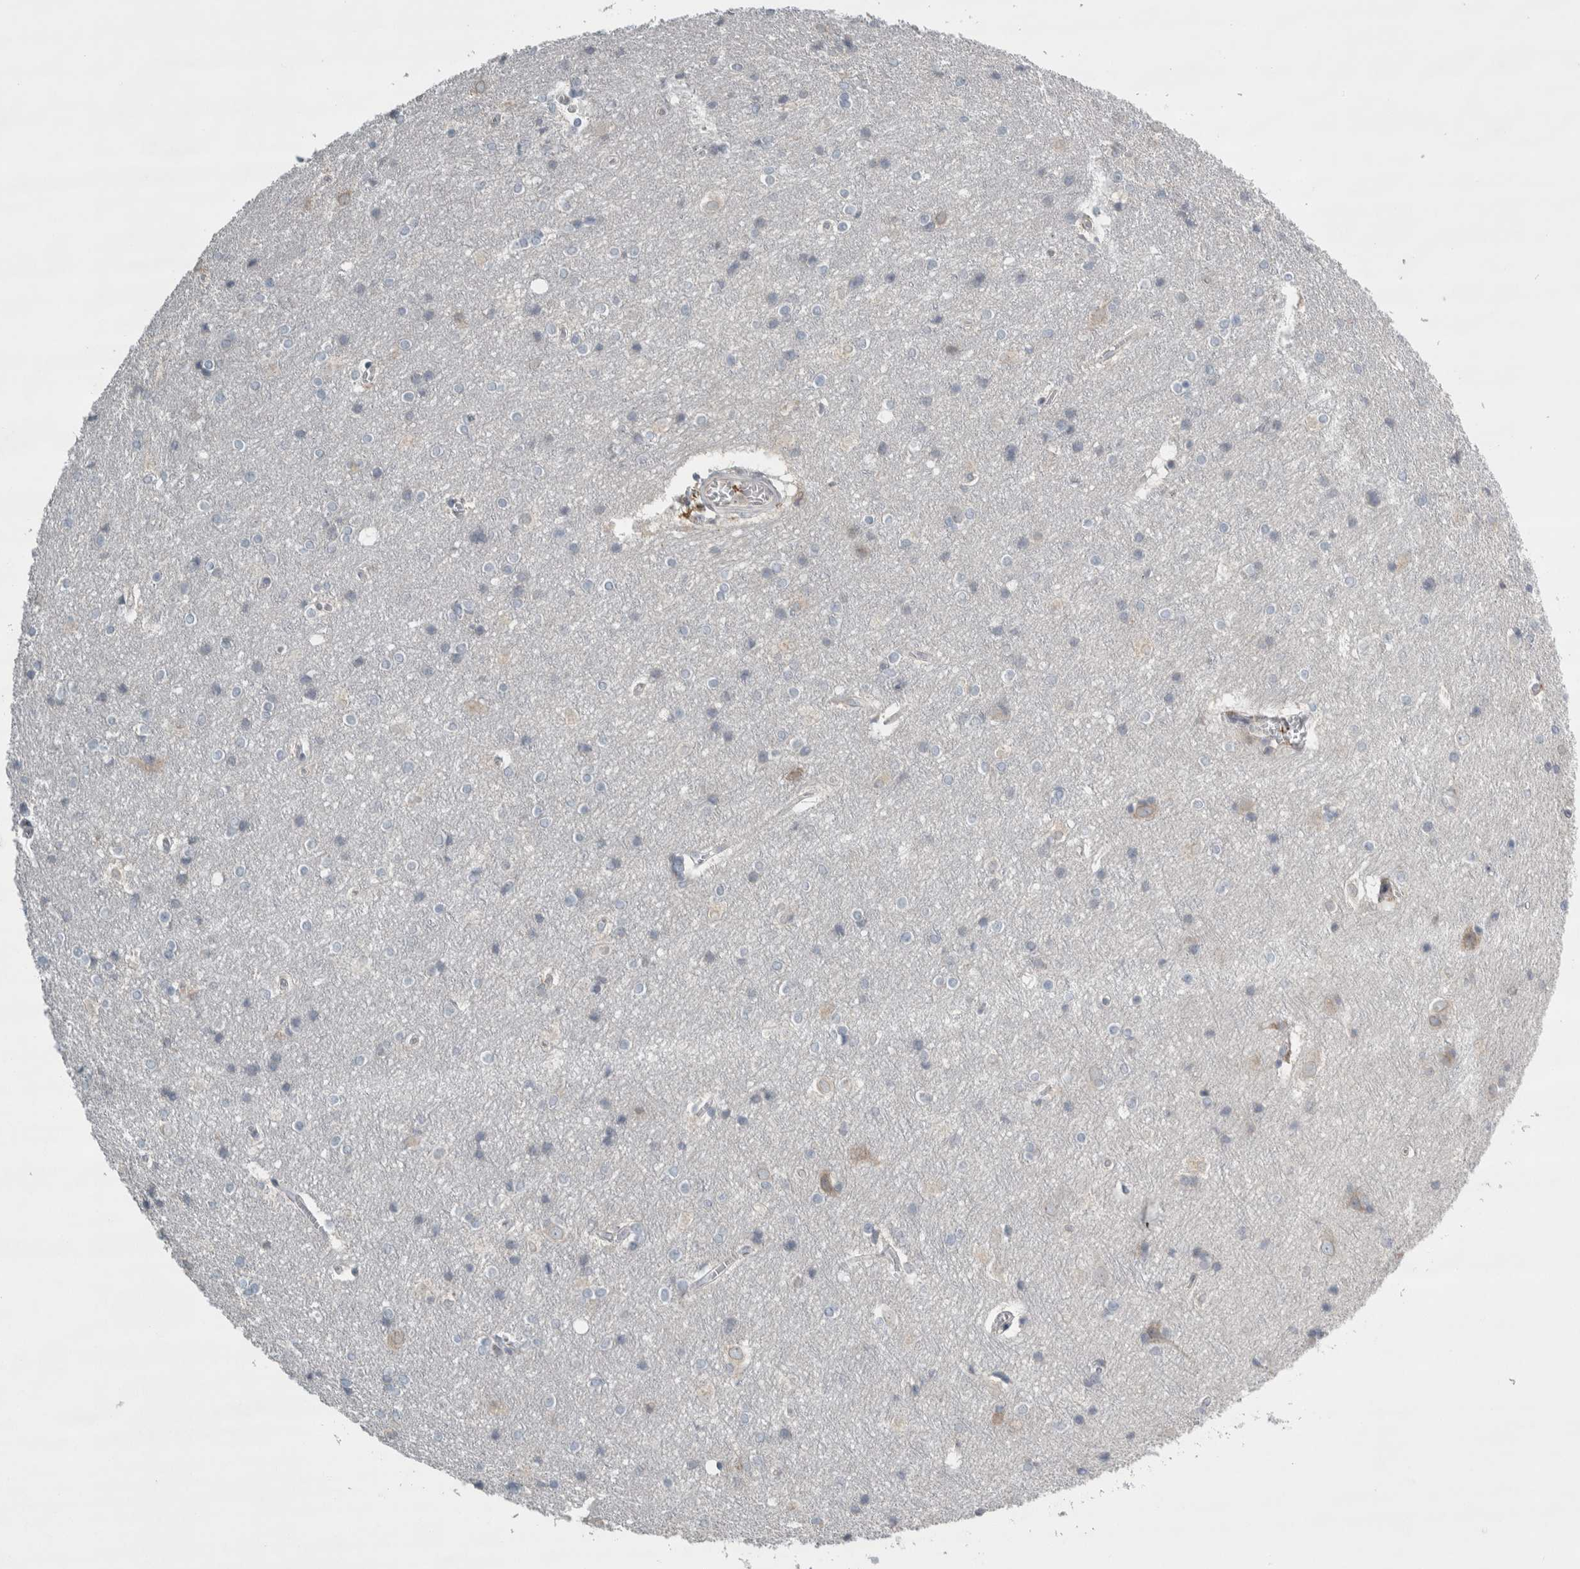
{"staining": {"intensity": "negative", "quantity": "none", "location": "none"}, "tissue": "cerebral cortex", "cell_type": "Endothelial cells", "image_type": "normal", "snomed": [{"axis": "morphology", "description": "Normal tissue, NOS"}, {"axis": "topography", "description": "Cerebral cortex"}], "caption": "The image demonstrates no significant expression in endothelial cells of cerebral cortex.", "gene": "SIGMAR1", "patient": {"sex": "male", "age": 54}}